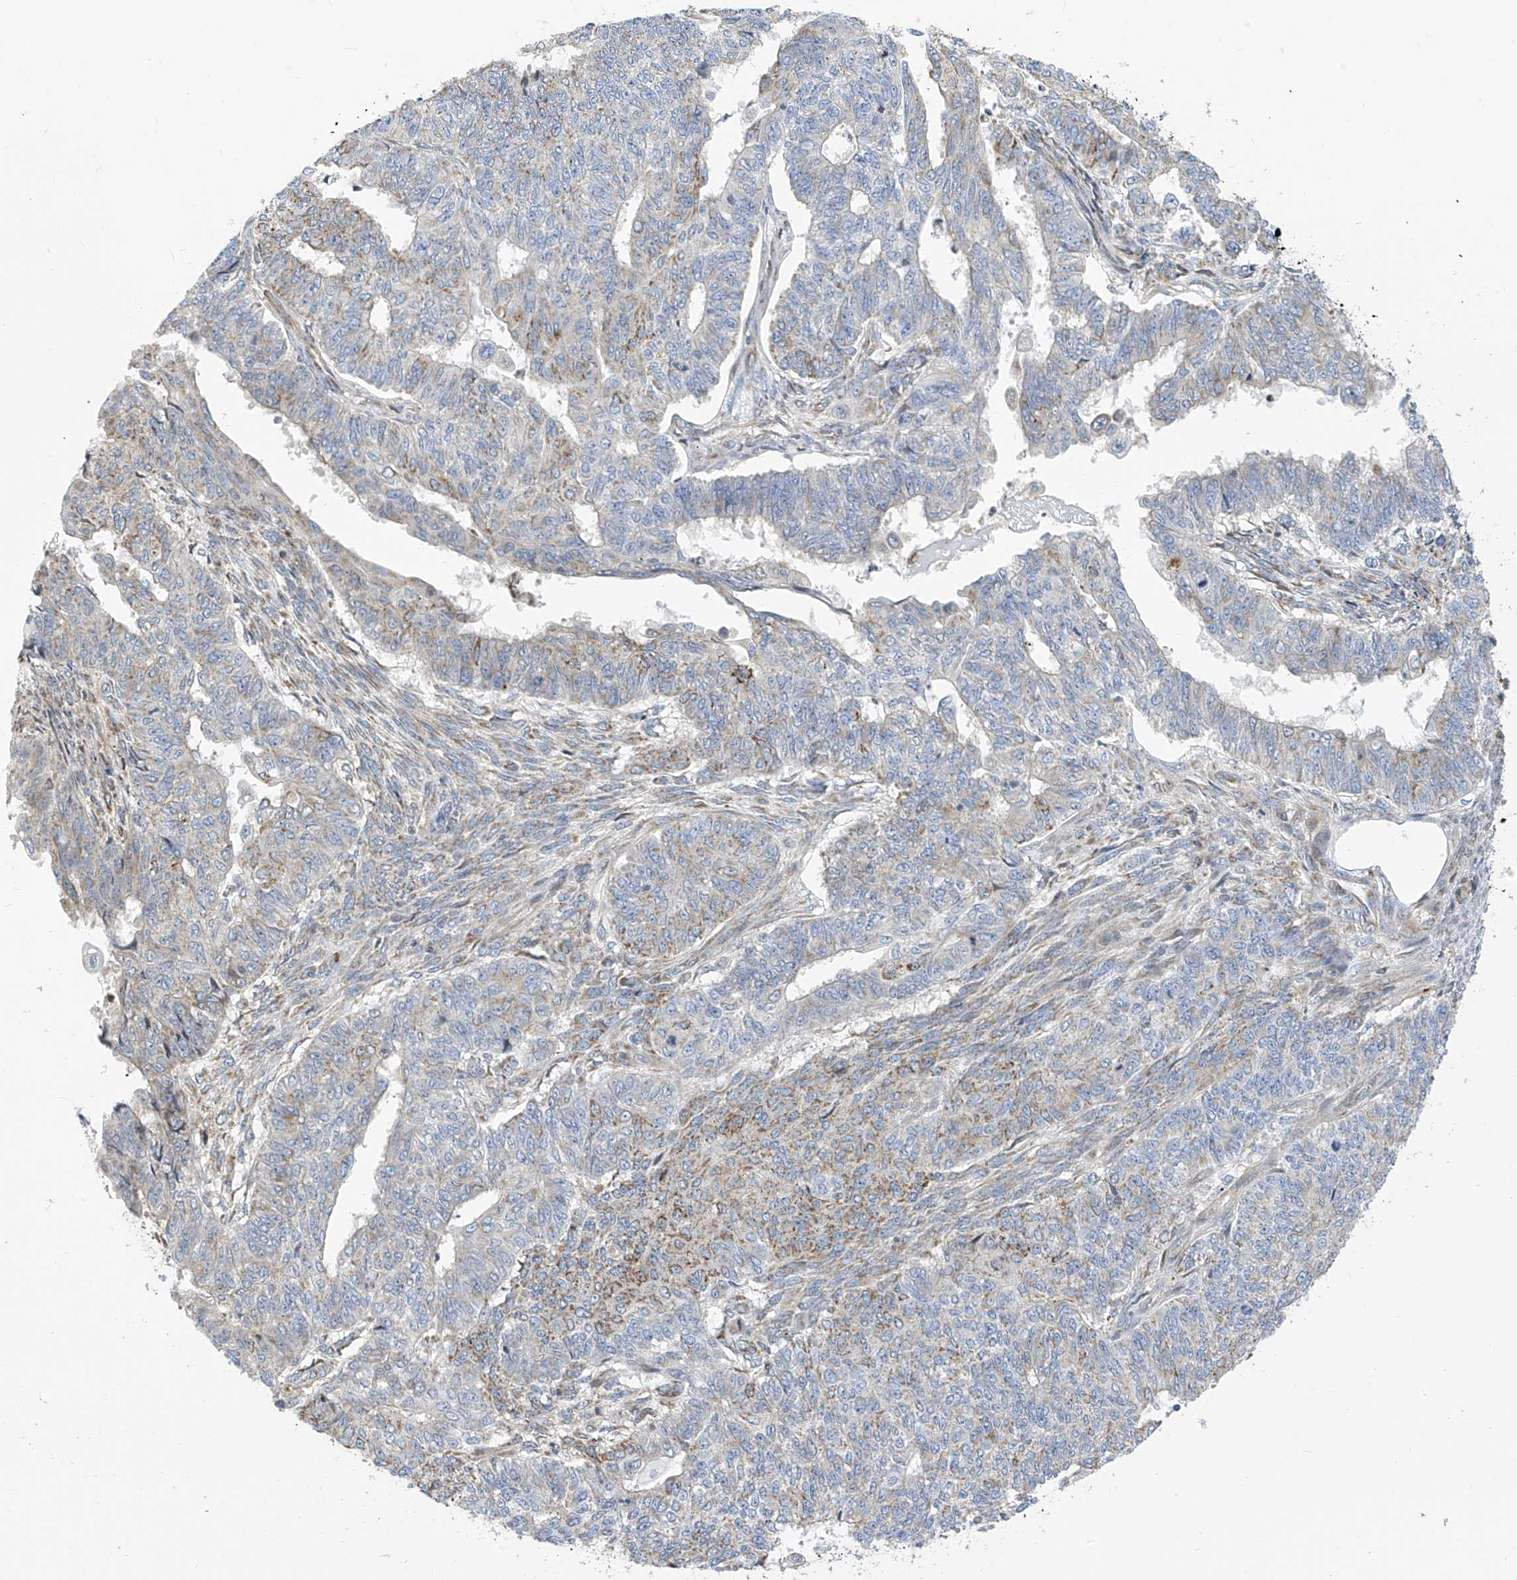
{"staining": {"intensity": "moderate", "quantity": "<25%", "location": "cytoplasmic/membranous"}, "tissue": "endometrial cancer", "cell_type": "Tumor cells", "image_type": "cancer", "snomed": [{"axis": "morphology", "description": "Adenocarcinoma, NOS"}, {"axis": "topography", "description": "Endometrium"}], "caption": "An image of endometrial cancer stained for a protein shows moderate cytoplasmic/membranous brown staining in tumor cells.", "gene": "TTLL8", "patient": {"sex": "female", "age": 32}}